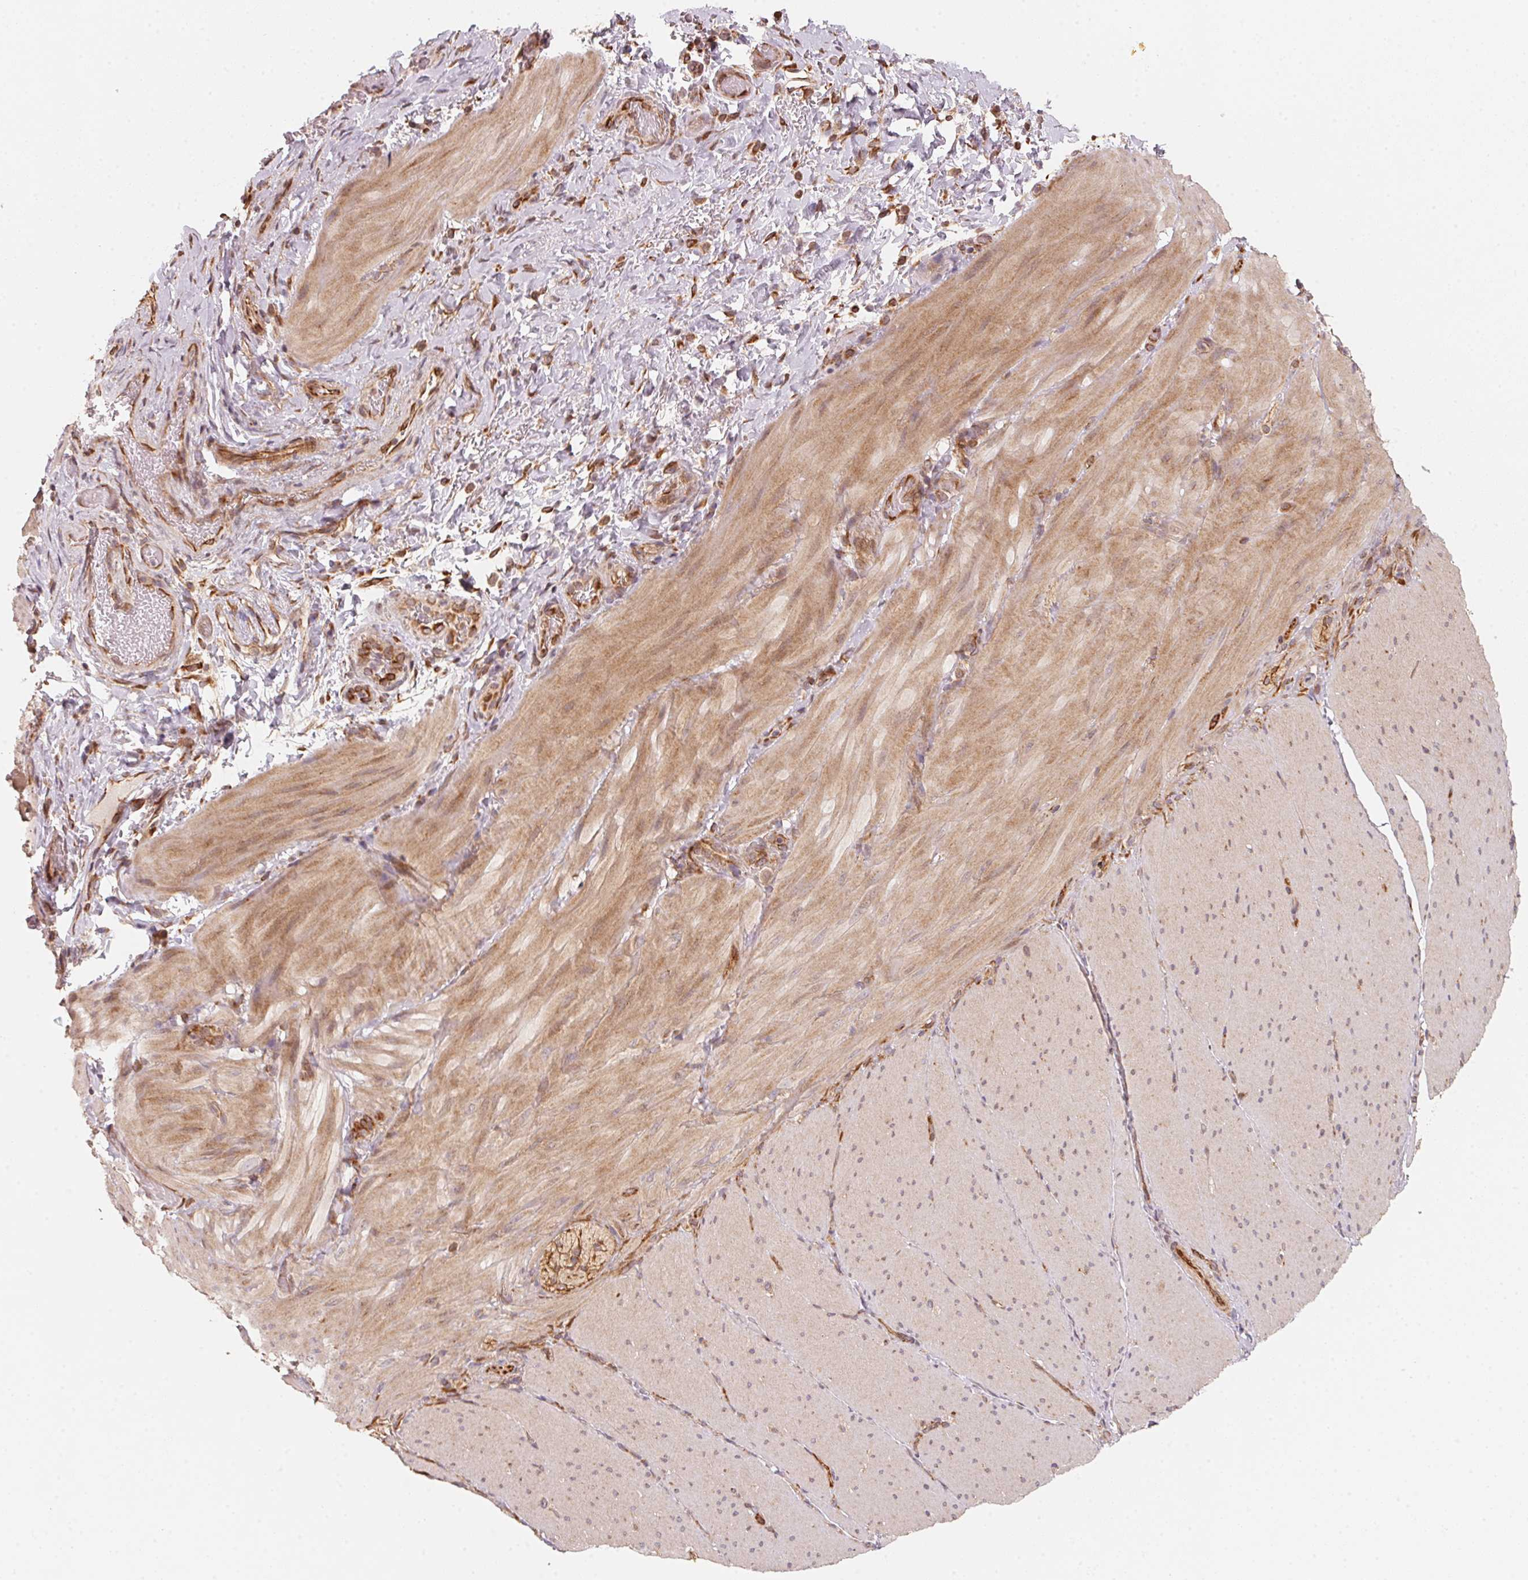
{"staining": {"intensity": "weak", "quantity": ">75%", "location": "cytoplasmic/membranous"}, "tissue": "smooth muscle", "cell_type": "Smooth muscle cells", "image_type": "normal", "snomed": [{"axis": "morphology", "description": "Normal tissue, NOS"}, {"axis": "topography", "description": "Smooth muscle"}, {"axis": "topography", "description": "Colon"}], "caption": "Immunohistochemical staining of benign smooth muscle exhibits low levels of weak cytoplasmic/membranous positivity in approximately >75% of smooth muscle cells.", "gene": "TSPAN12", "patient": {"sex": "male", "age": 73}}